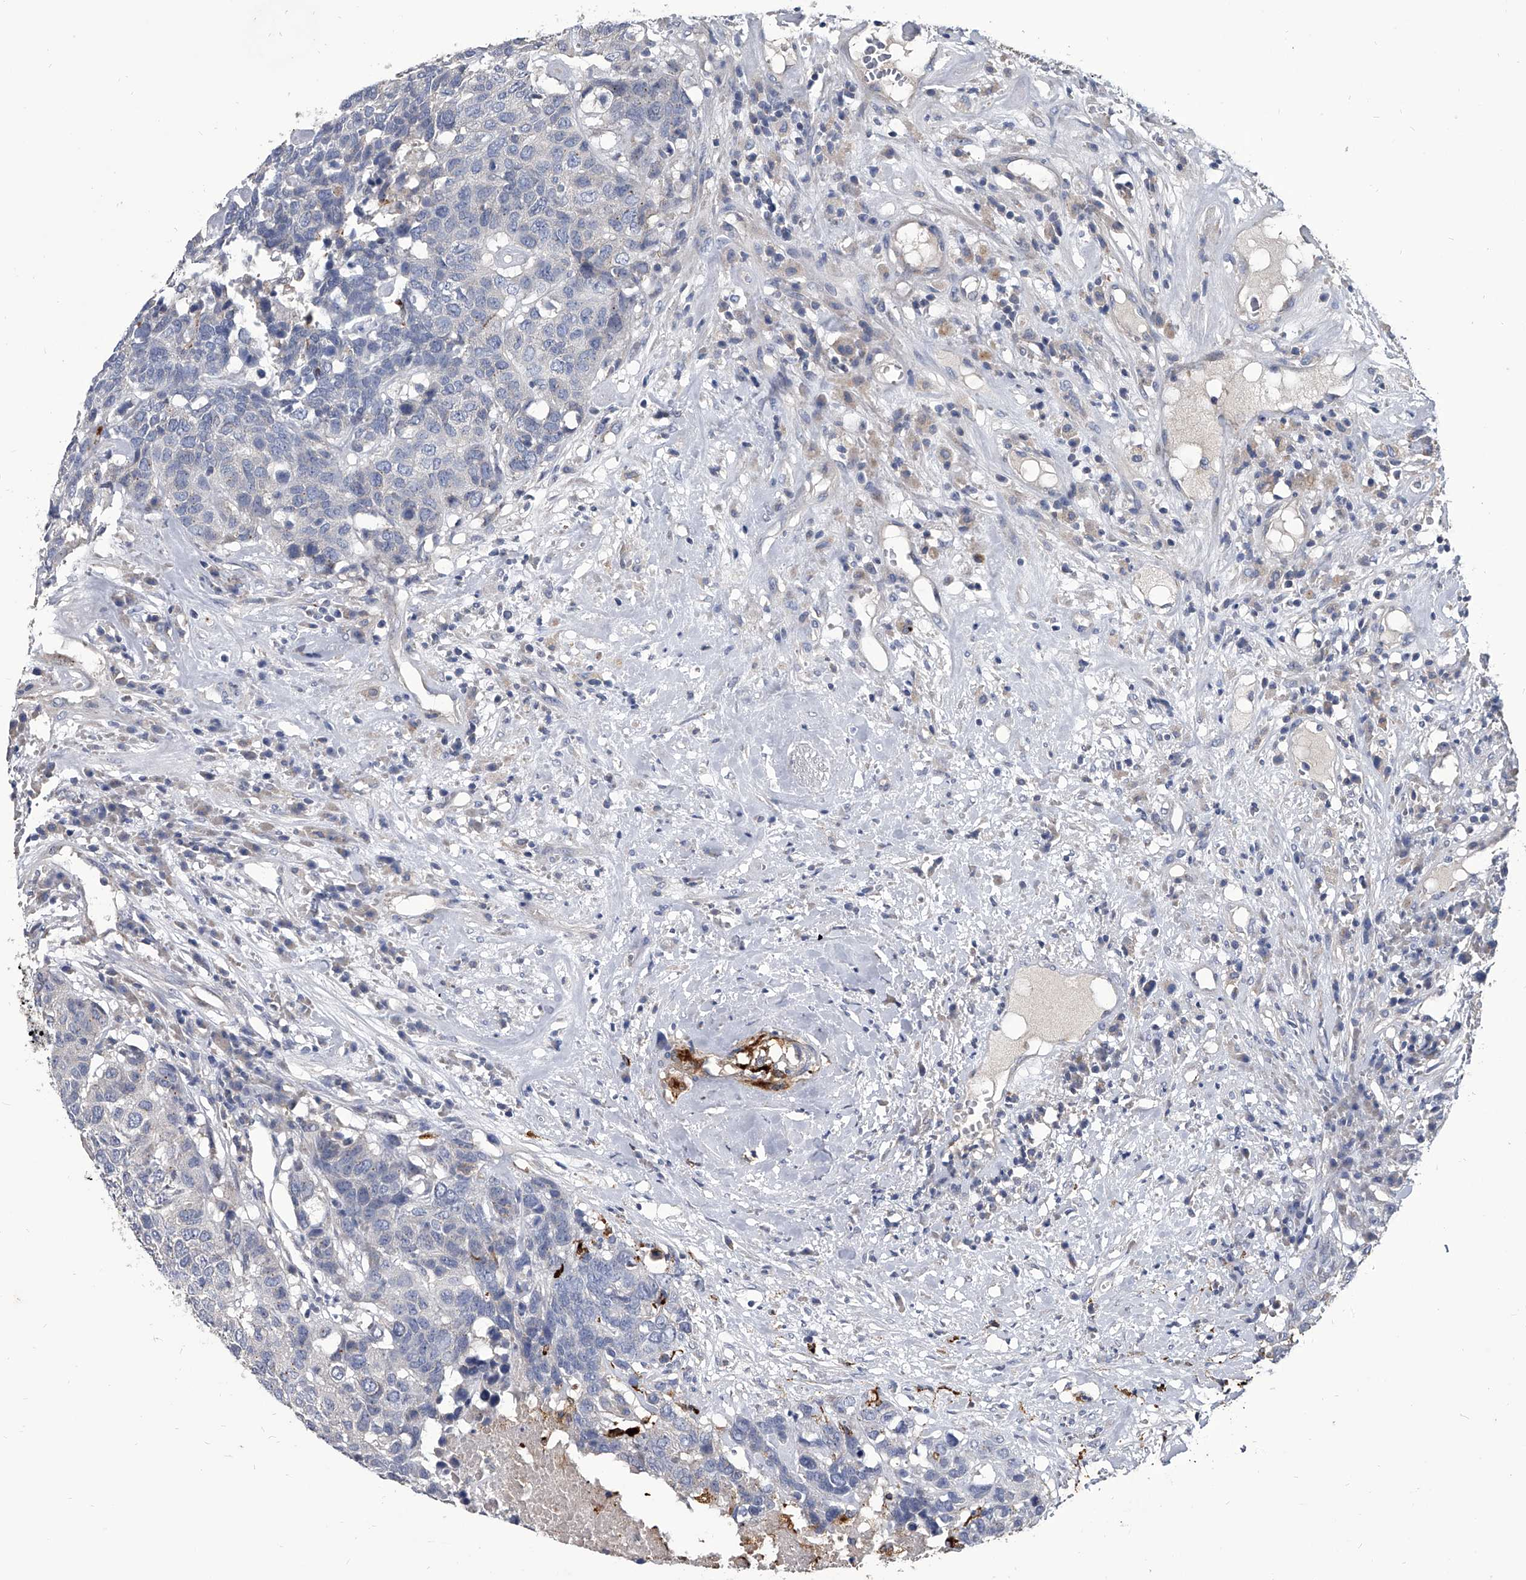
{"staining": {"intensity": "negative", "quantity": "none", "location": "none"}, "tissue": "head and neck cancer", "cell_type": "Tumor cells", "image_type": "cancer", "snomed": [{"axis": "morphology", "description": "Squamous cell carcinoma, NOS"}, {"axis": "topography", "description": "Head-Neck"}], "caption": "There is no significant expression in tumor cells of squamous cell carcinoma (head and neck). (DAB immunohistochemistry with hematoxylin counter stain).", "gene": "SPP1", "patient": {"sex": "male", "age": 66}}